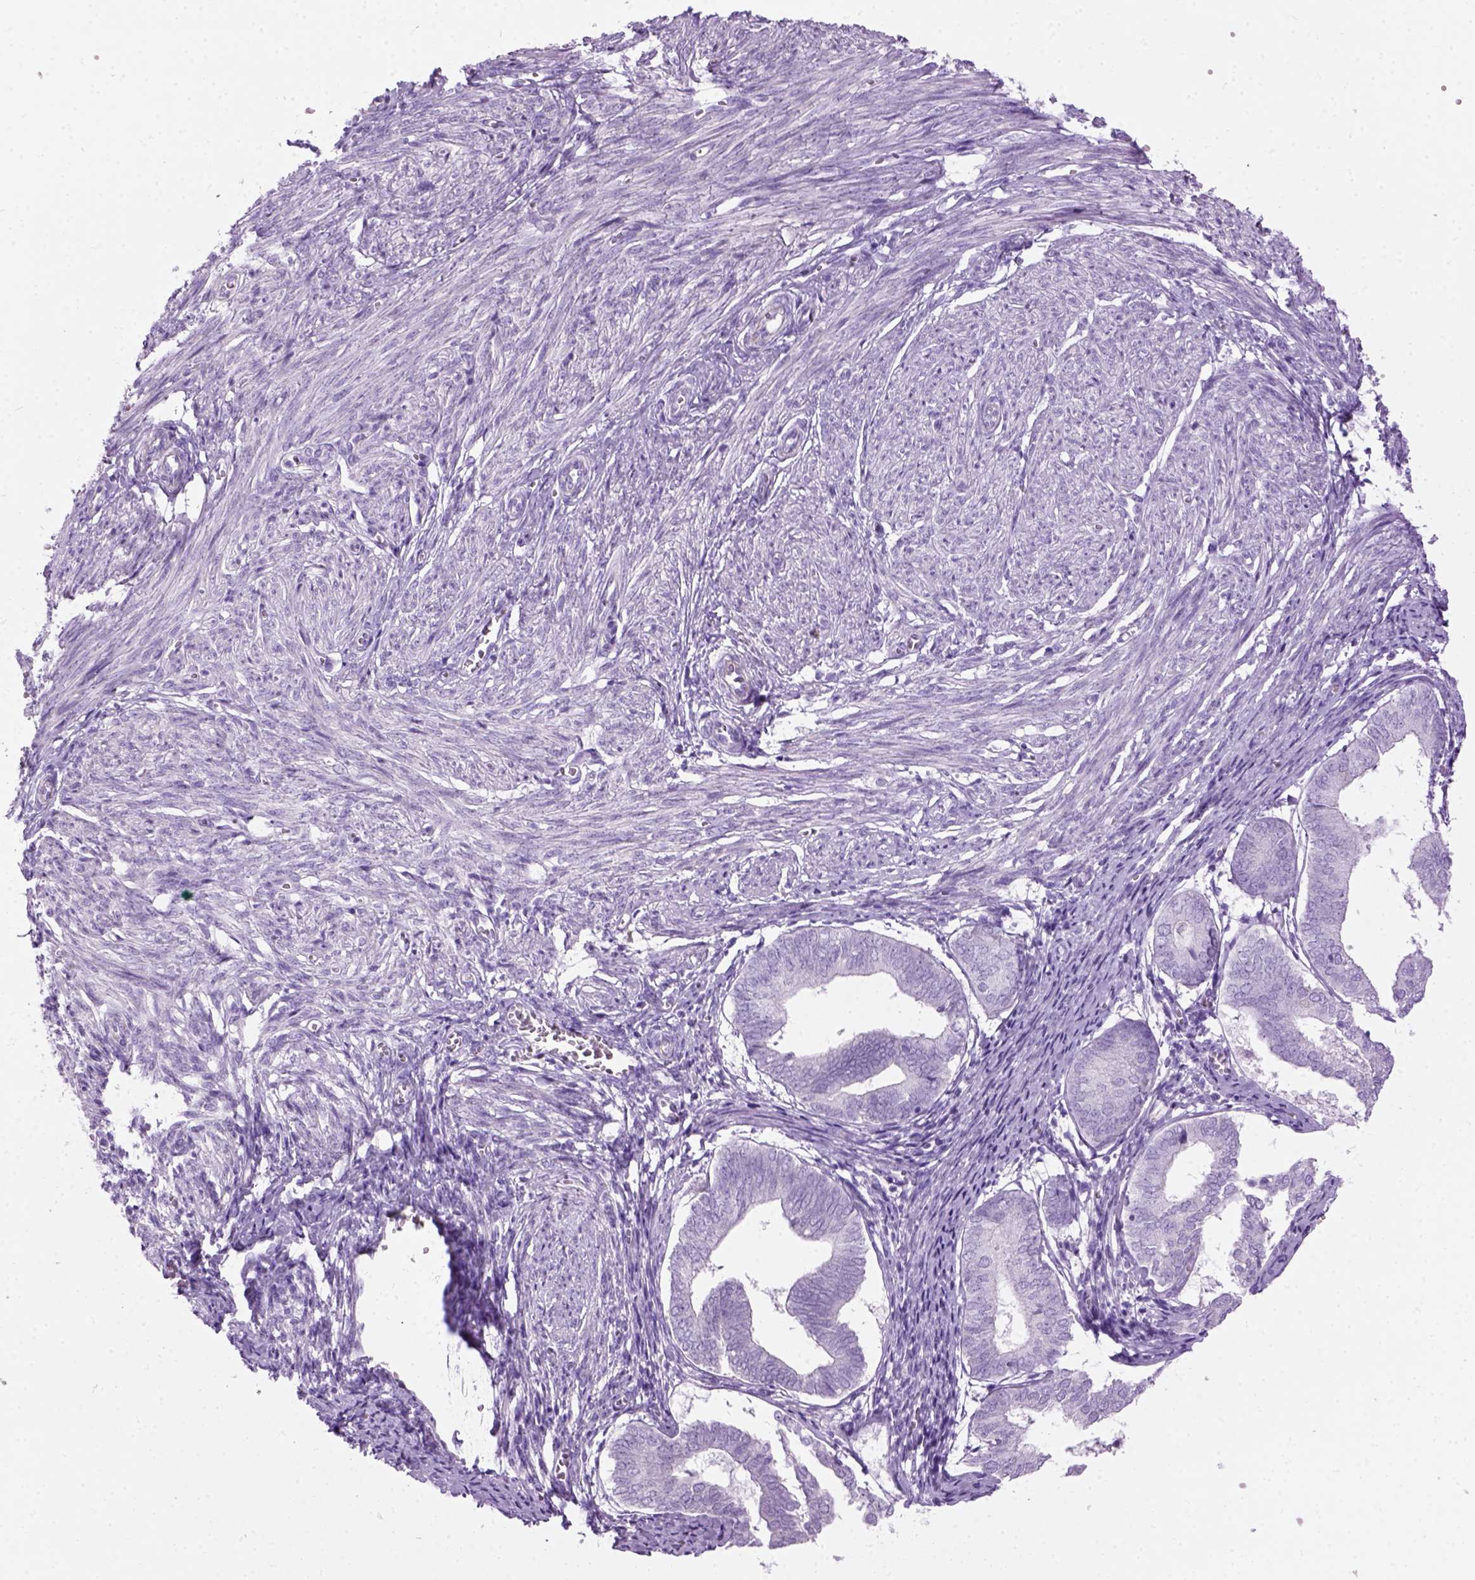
{"staining": {"intensity": "negative", "quantity": "none", "location": "none"}, "tissue": "endometrium", "cell_type": "Cells in endometrial stroma", "image_type": "normal", "snomed": [{"axis": "morphology", "description": "Normal tissue, NOS"}, {"axis": "topography", "description": "Endometrium"}], "caption": "Cells in endometrial stroma are negative for protein expression in benign human endometrium. (Immunohistochemistry (ihc), brightfield microscopy, high magnification).", "gene": "GABRB2", "patient": {"sex": "female", "age": 50}}